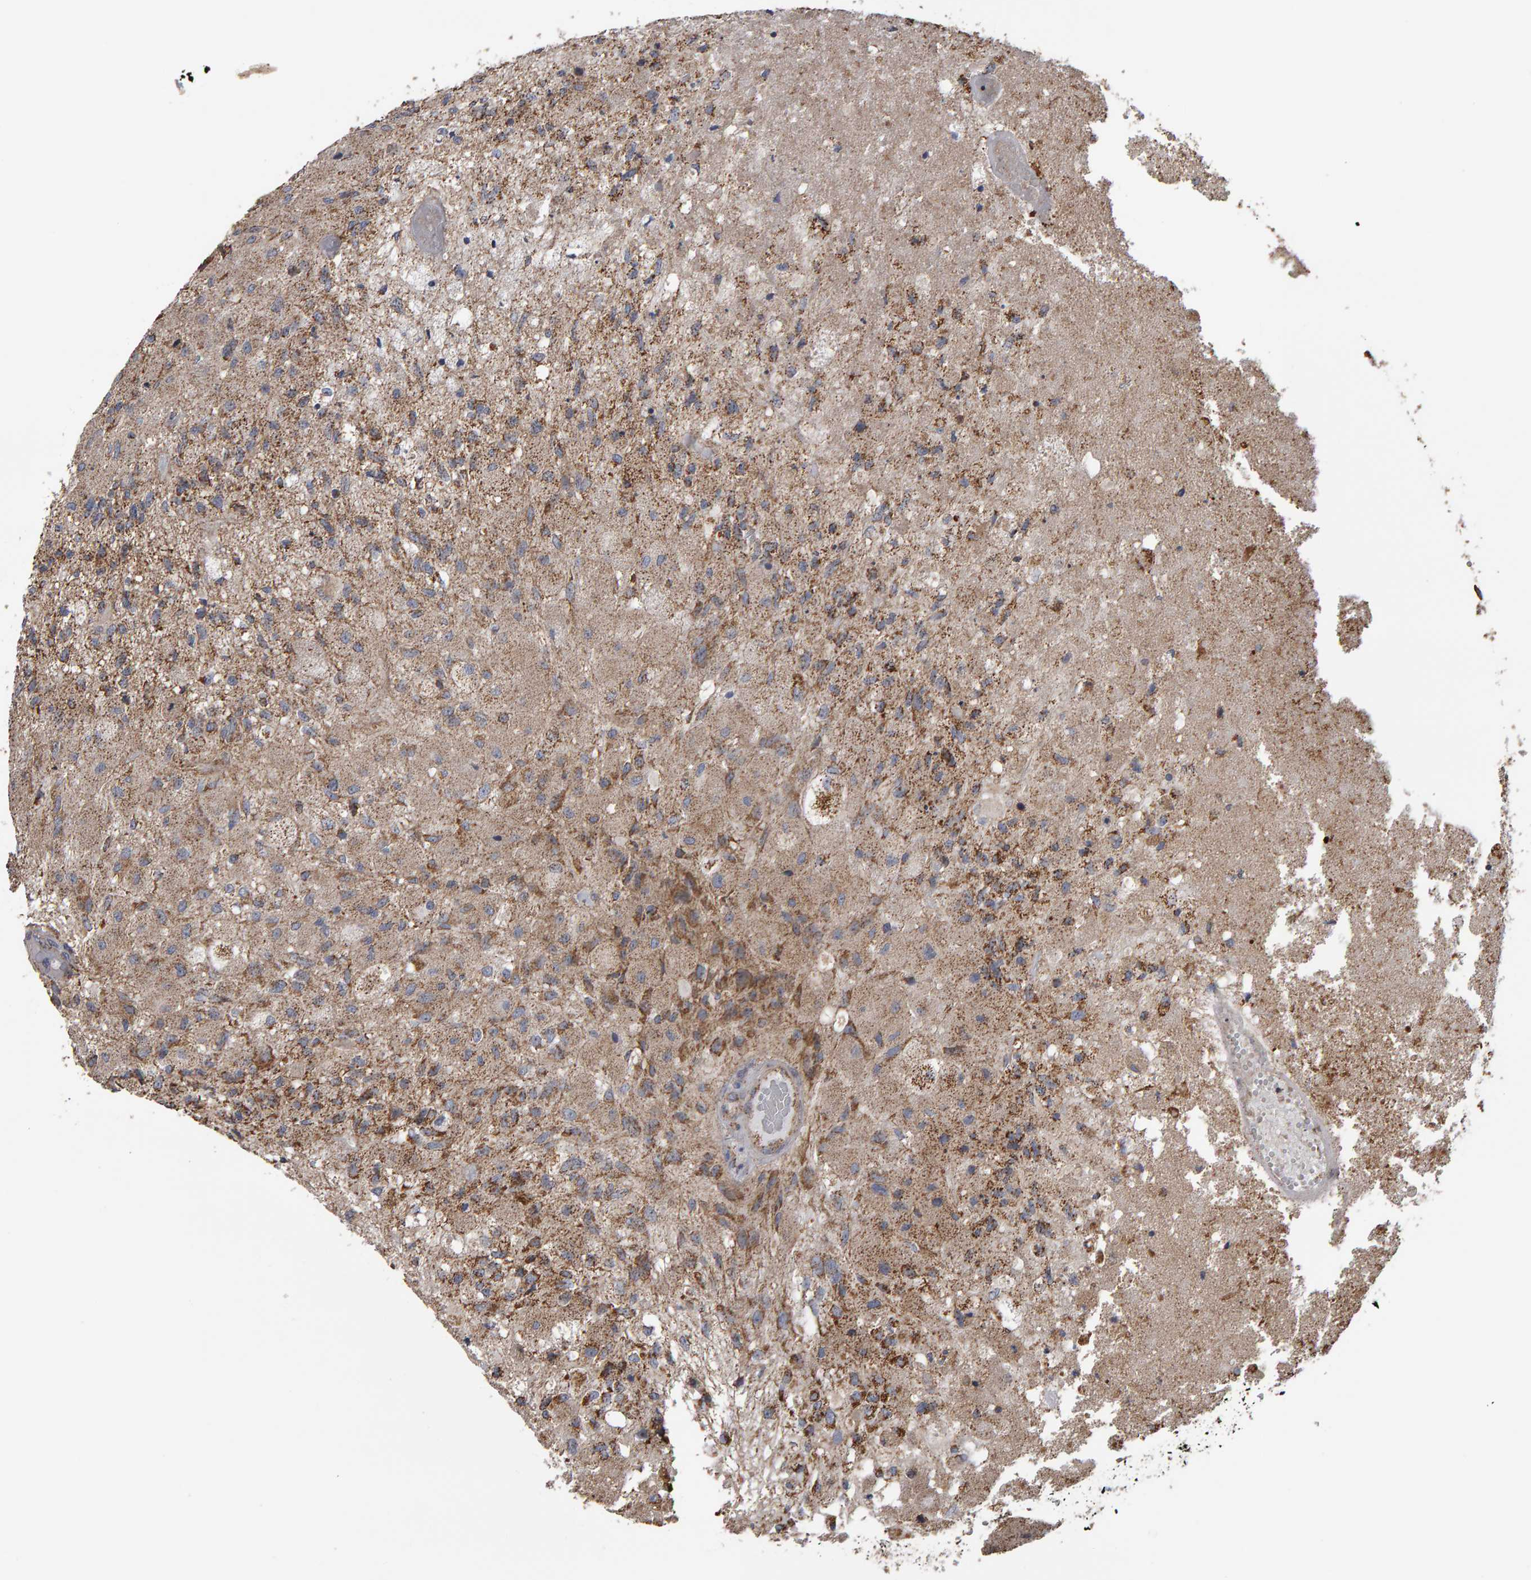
{"staining": {"intensity": "weak", "quantity": ">75%", "location": "cytoplasmic/membranous"}, "tissue": "glioma", "cell_type": "Tumor cells", "image_type": "cancer", "snomed": [{"axis": "morphology", "description": "Normal tissue, NOS"}, {"axis": "morphology", "description": "Glioma, malignant, High grade"}, {"axis": "topography", "description": "Cerebral cortex"}], "caption": "Immunohistochemical staining of glioma exhibits low levels of weak cytoplasmic/membranous protein positivity in about >75% of tumor cells.", "gene": "TOM1L1", "patient": {"sex": "male", "age": 77}}